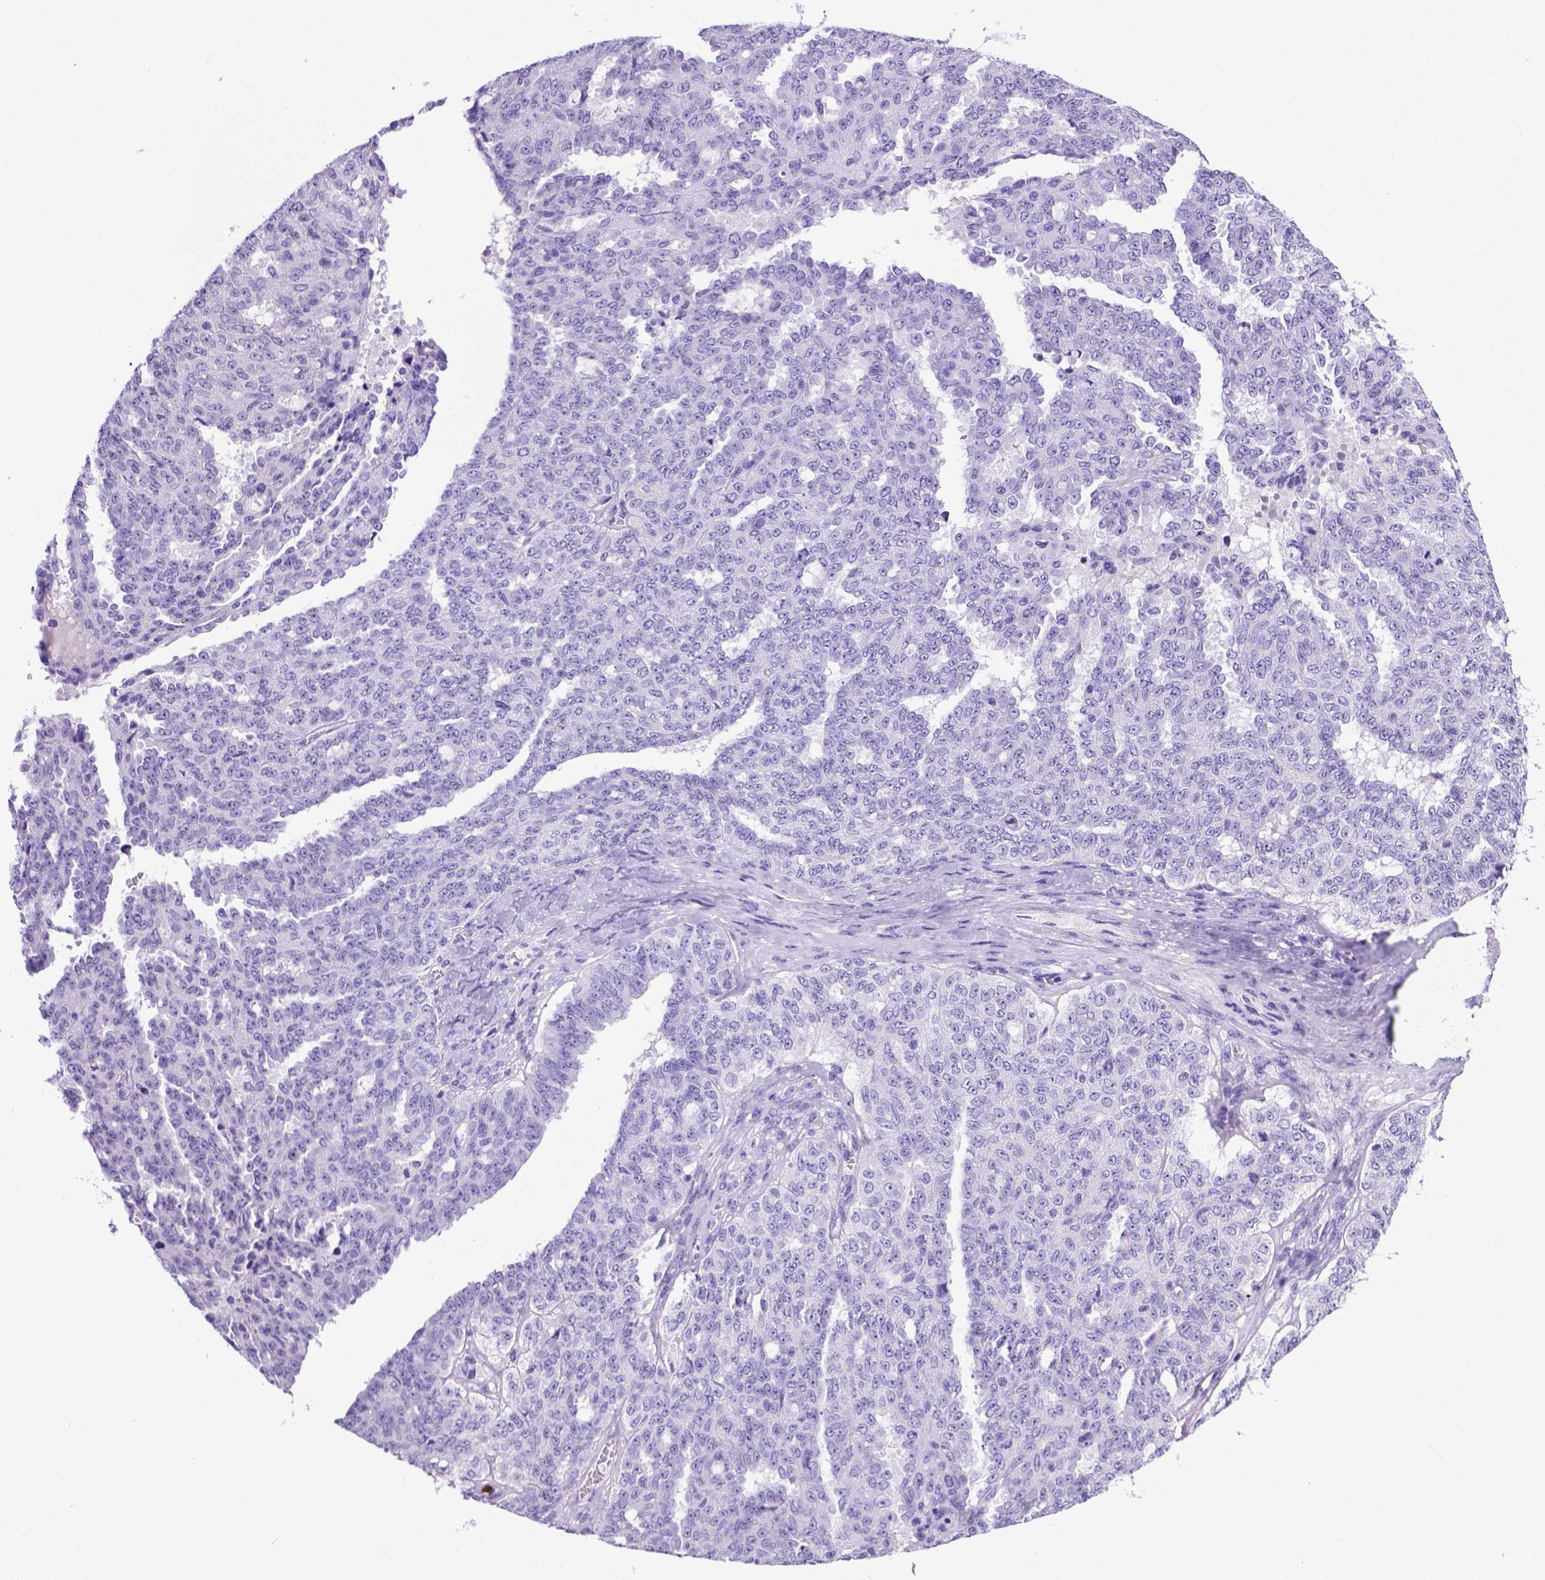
{"staining": {"intensity": "negative", "quantity": "none", "location": "none"}, "tissue": "ovarian cancer", "cell_type": "Tumor cells", "image_type": "cancer", "snomed": [{"axis": "morphology", "description": "Cystadenocarcinoma, serous, NOS"}, {"axis": "topography", "description": "Ovary"}], "caption": "An immunohistochemistry photomicrograph of ovarian serous cystadenocarcinoma is shown. There is no staining in tumor cells of ovarian serous cystadenocarcinoma.", "gene": "LZTR1", "patient": {"sex": "female", "age": 71}}